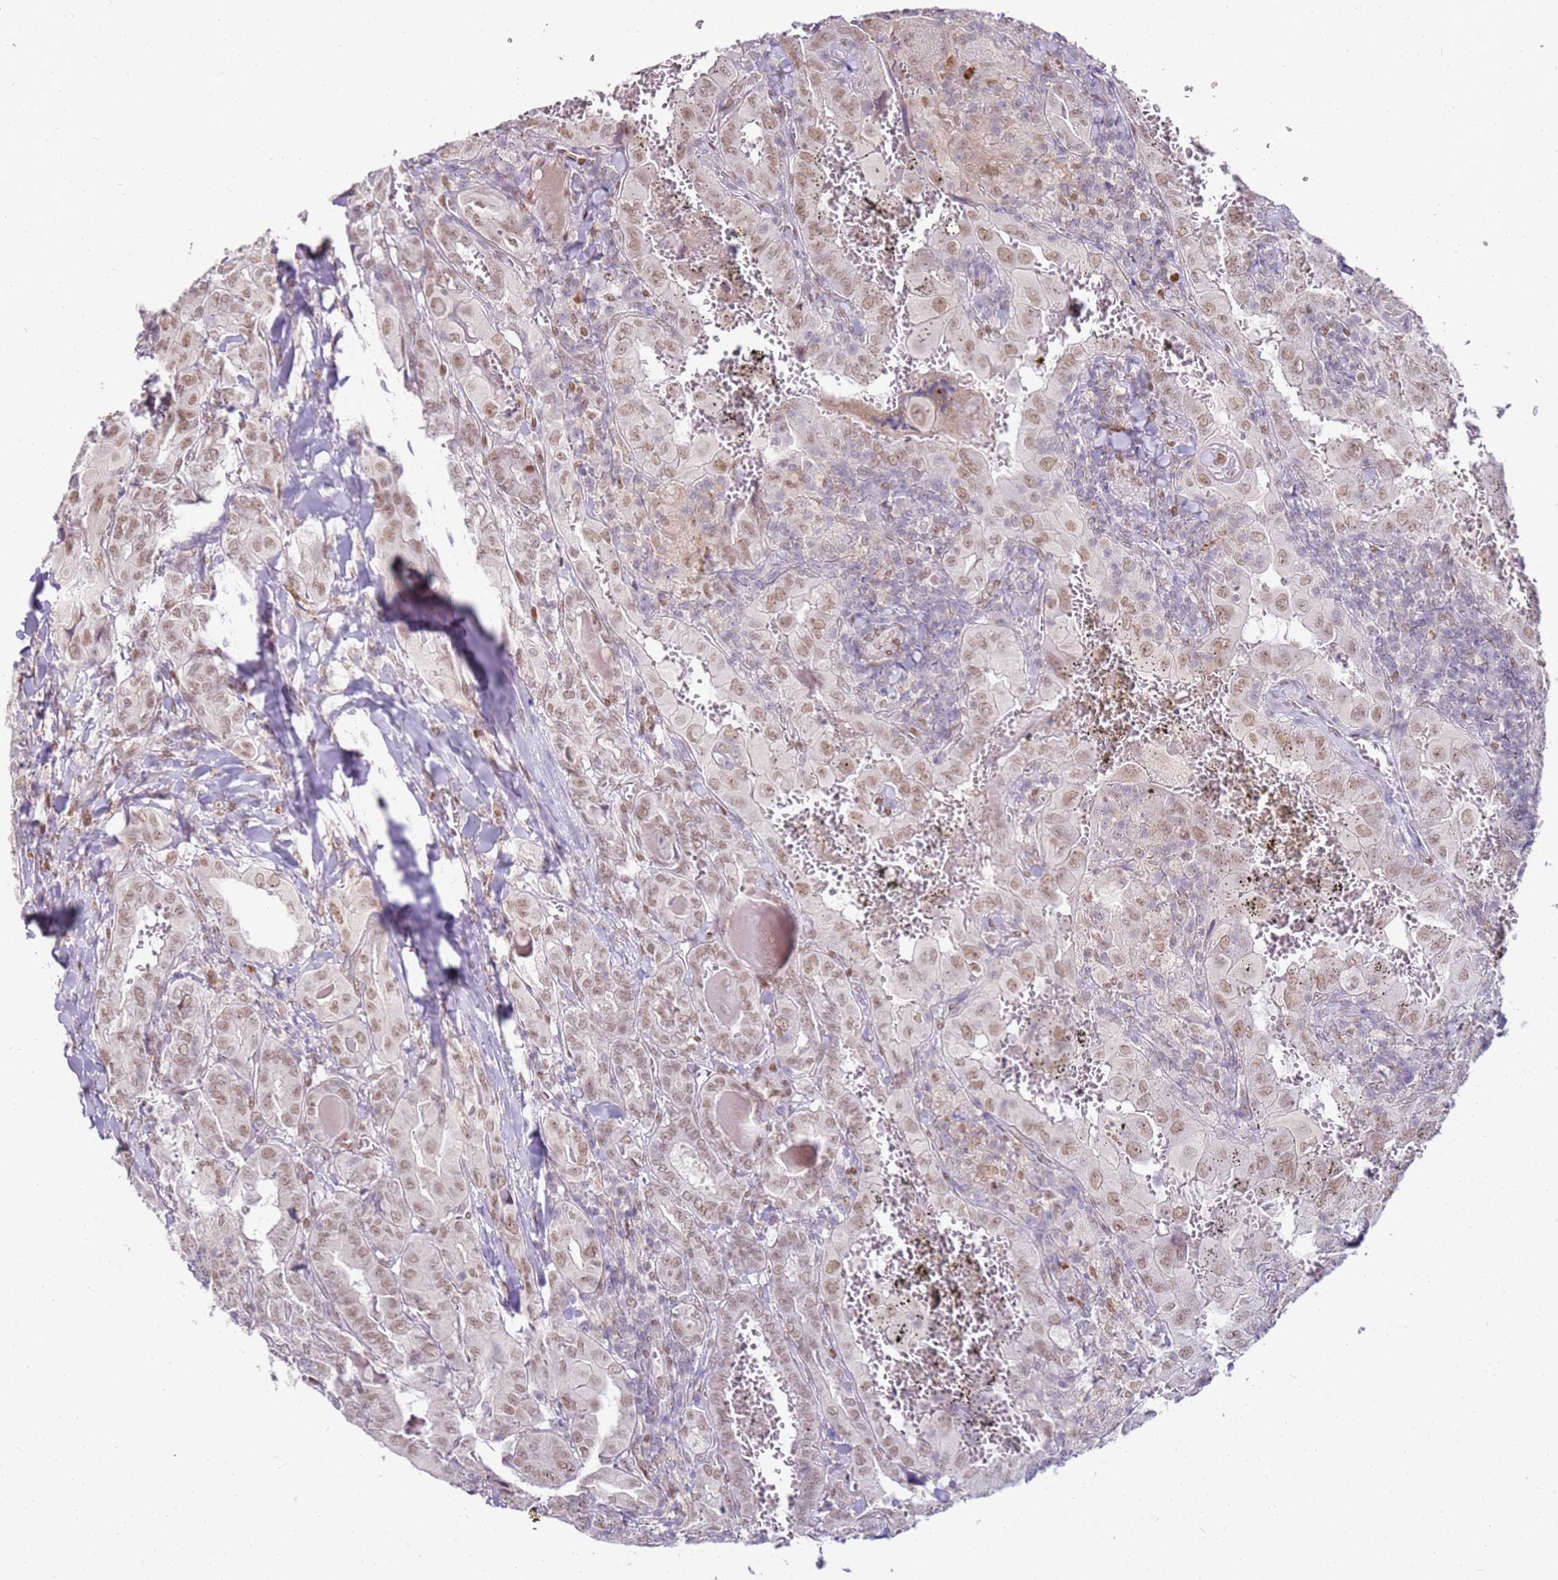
{"staining": {"intensity": "moderate", "quantity": ">75%", "location": "nuclear"}, "tissue": "thyroid cancer", "cell_type": "Tumor cells", "image_type": "cancer", "snomed": [{"axis": "morphology", "description": "Papillary adenocarcinoma, NOS"}, {"axis": "topography", "description": "Thyroid gland"}], "caption": "Human thyroid cancer stained with a protein marker shows moderate staining in tumor cells.", "gene": "PHC2", "patient": {"sex": "female", "age": 72}}